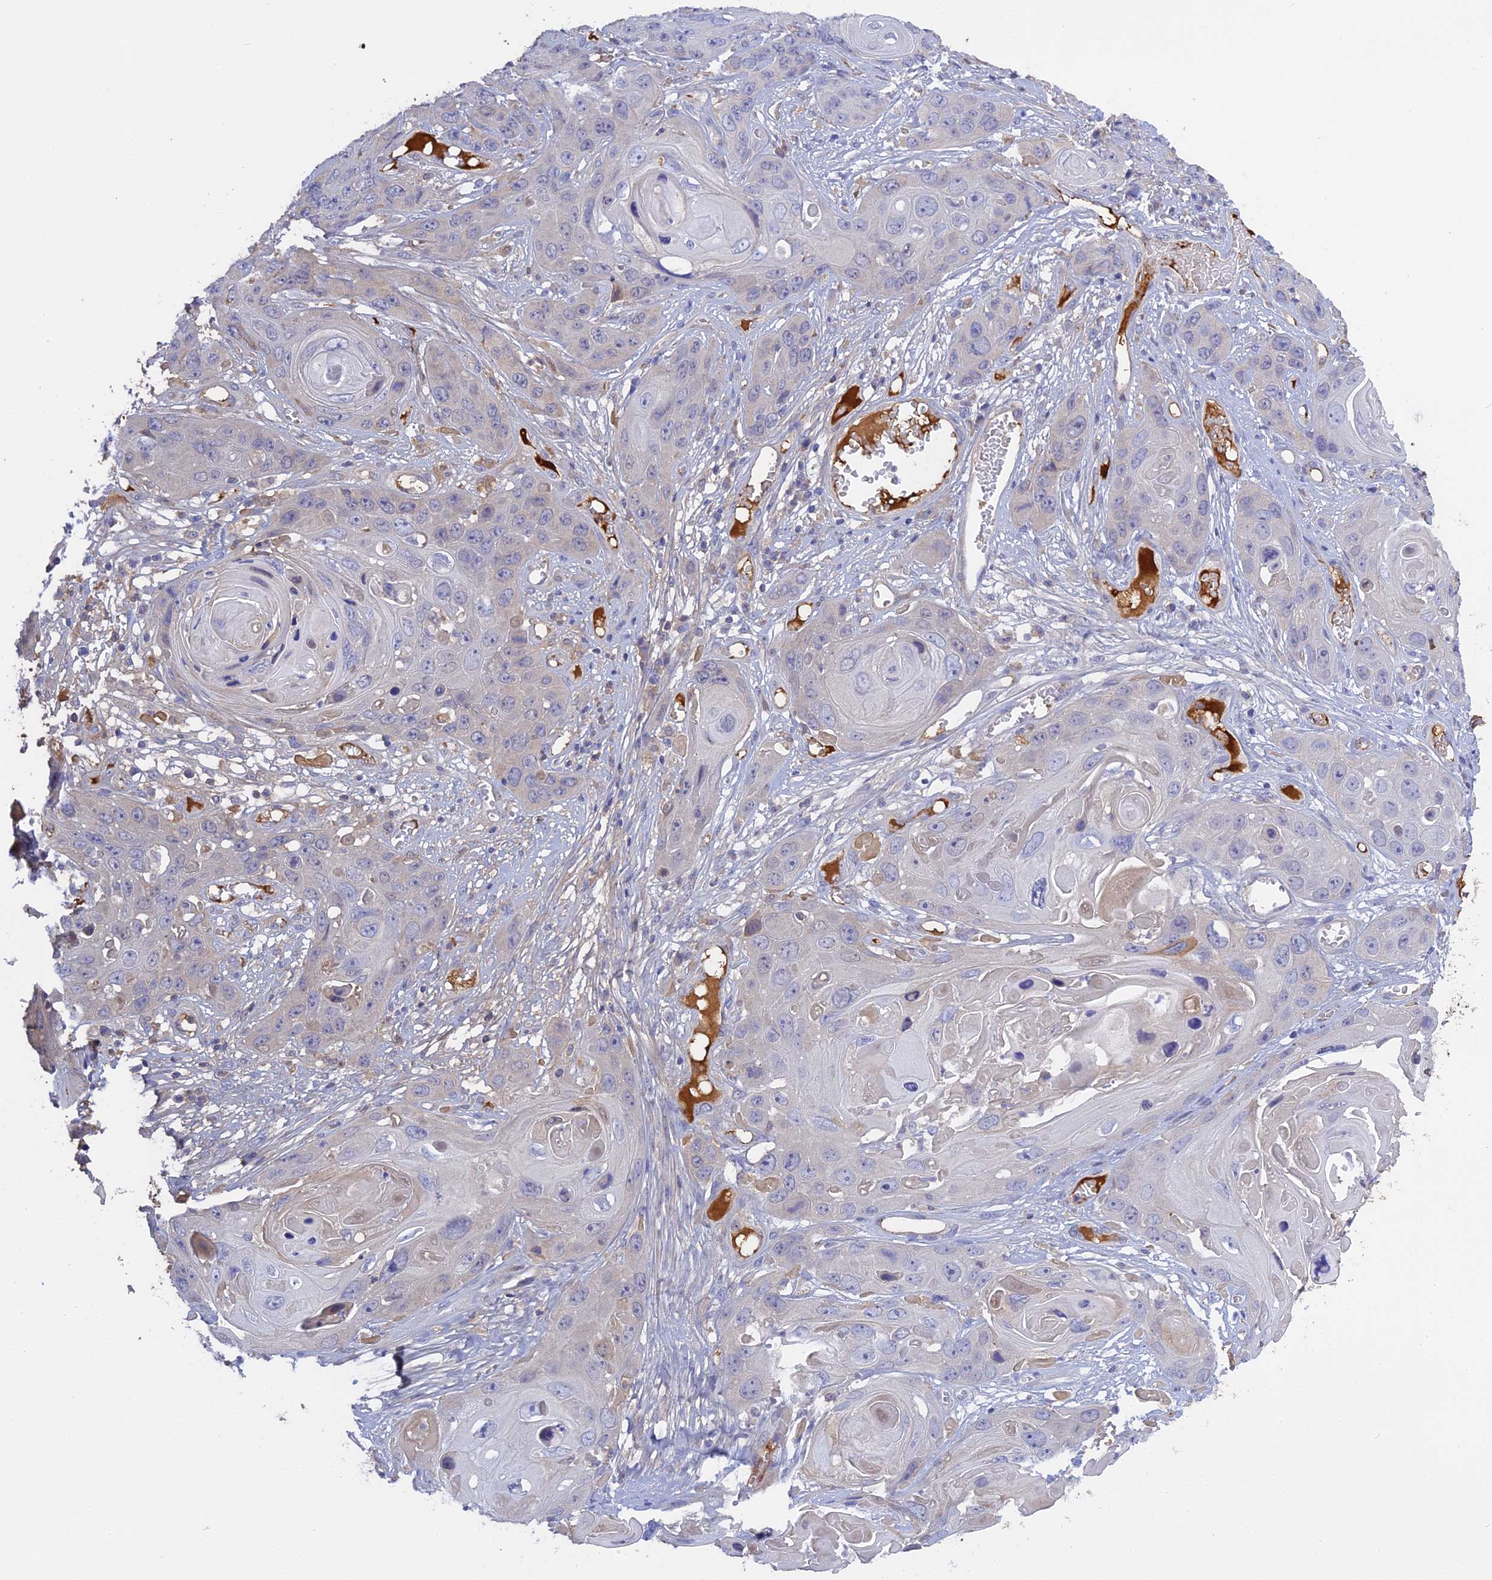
{"staining": {"intensity": "negative", "quantity": "none", "location": "none"}, "tissue": "skin cancer", "cell_type": "Tumor cells", "image_type": "cancer", "snomed": [{"axis": "morphology", "description": "Squamous cell carcinoma, NOS"}, {"axis": "topography", "description": "Skin"}], "caption": "Immunohistochemistry histopathology image of skin cancer stained for a protein (brown), which displays no staining in tumor cells.", "gene": "PZP", "patient": {"sex": "male", "age": 55}}